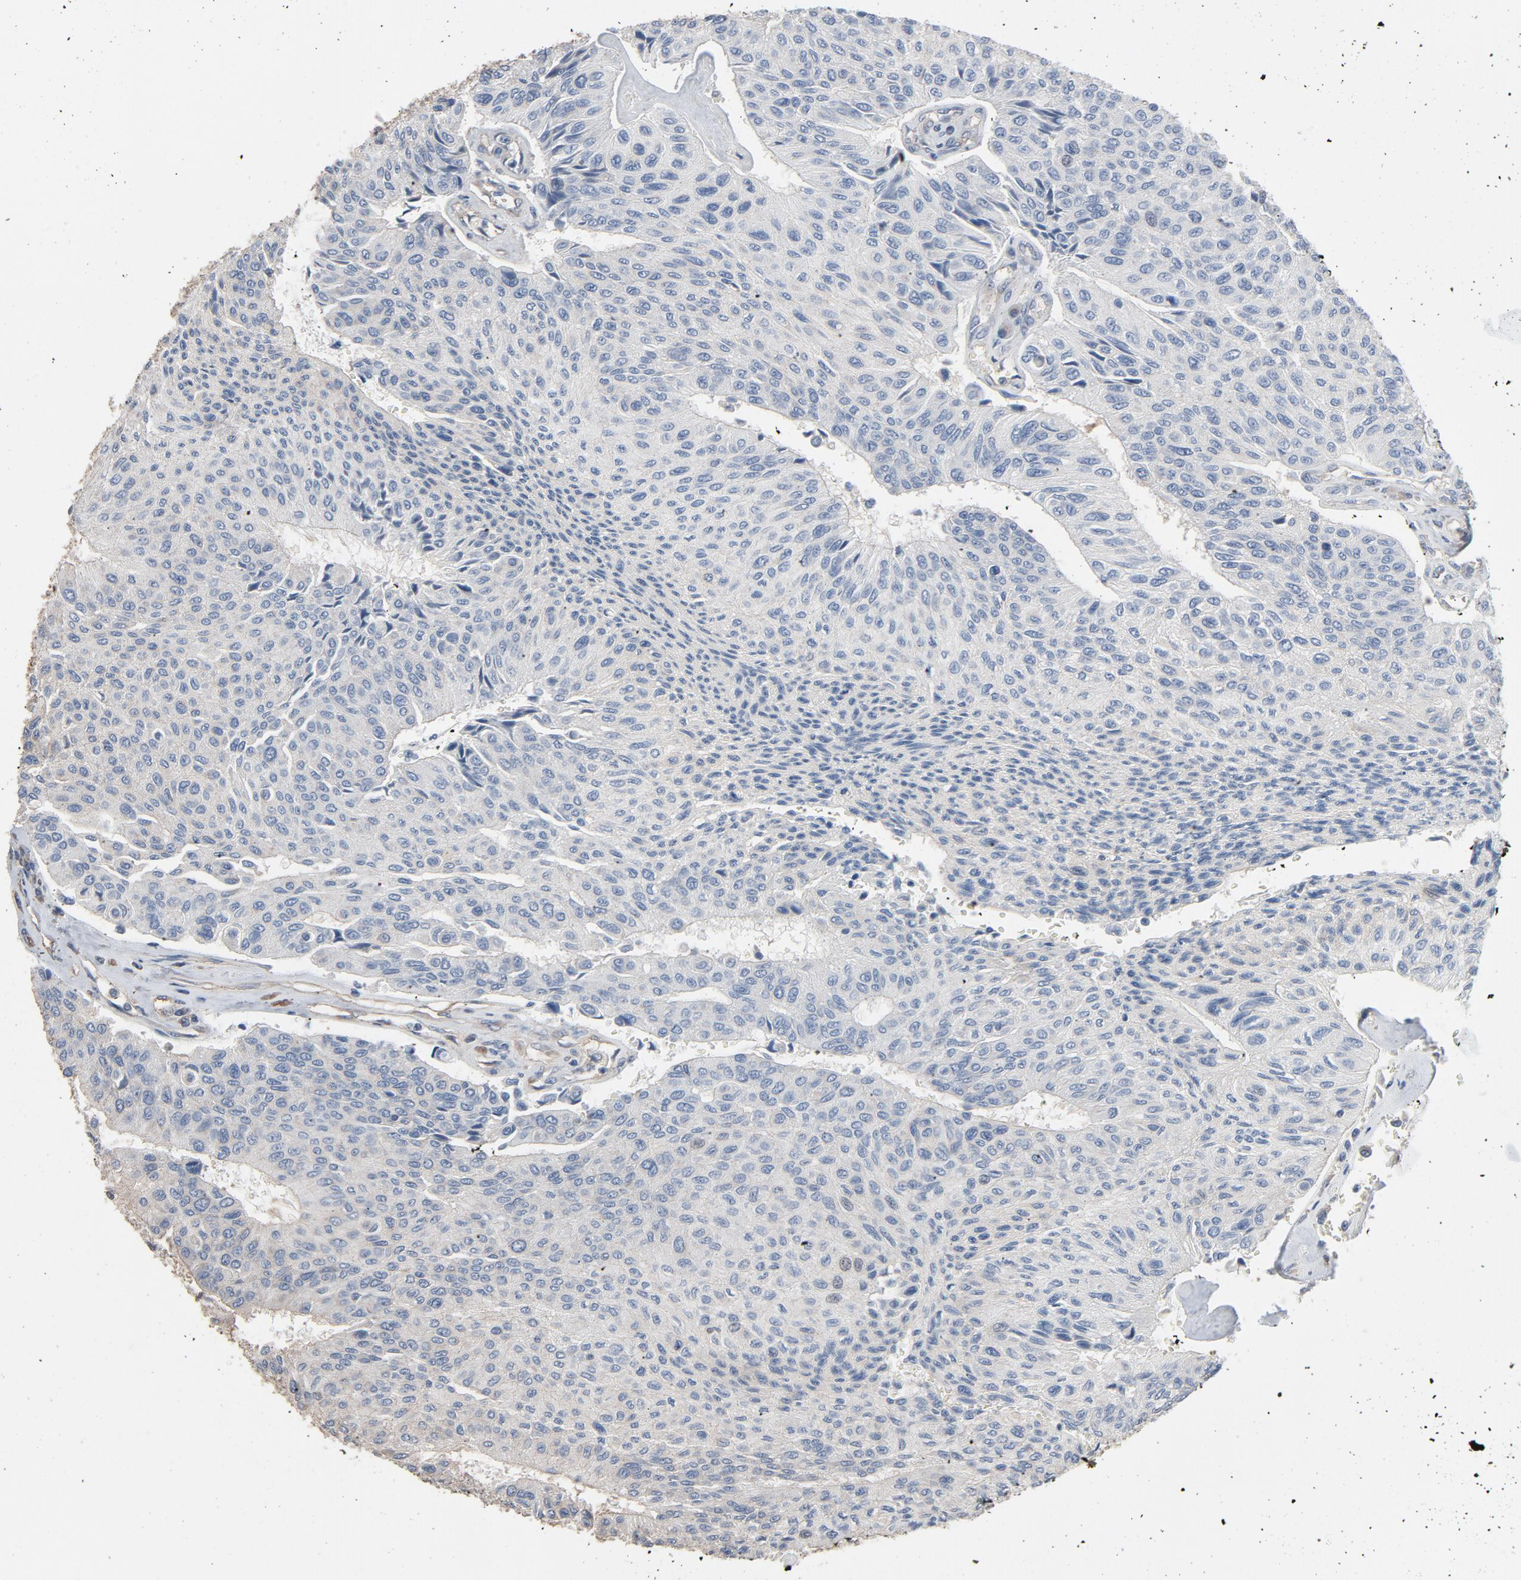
{"staining": {"intensity": "negative", "quantity": "none", "location": "none"}, "tissue": "urothelial cancer", "cell_type": "Tumor cells", "image_type": "cancer", "snomed": [{"axis": "morphology", "description": "Urothelial carcinoma, High grade"}, {"axis": "topography", "description": "Urinary bladder"}], "caption": "The immunohistochemistry image has no significant positivity in tumor cells of urothelial cancer tissue.", "gene": "SOX6", "patient": {"sex": "male", "age": 66}}